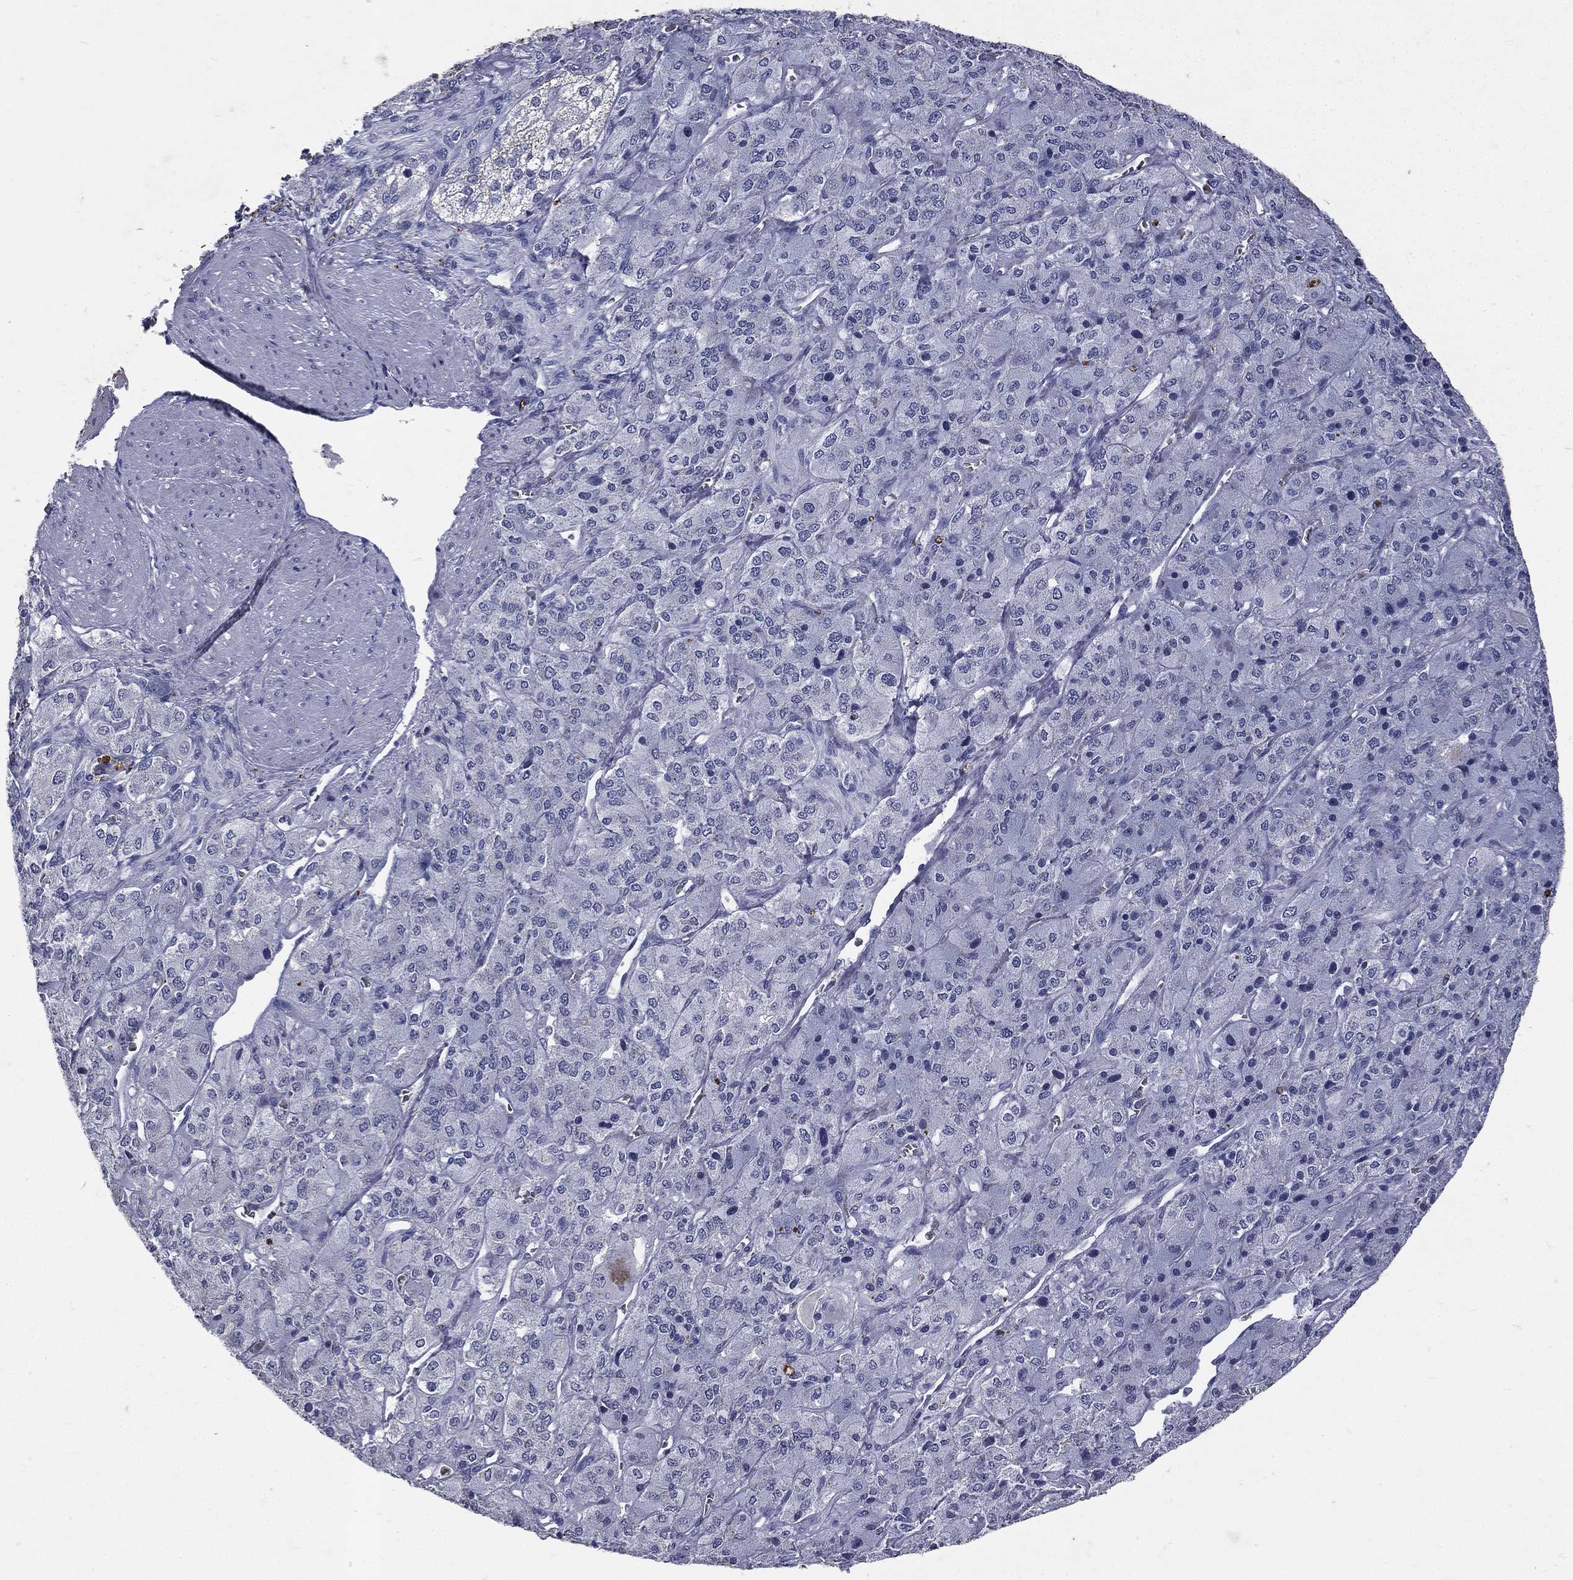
{"staining": {"intensity": "weak", "quantity": "<25%", "location": "cytoplasmic/membranous"}, "tissue": "adrenal gland", "cell_type": "Glandular cells", "image_type": "normal", "snomed": [{"axis": "morphology", "description": "Normal tissue, NOS"}, {"axis": "topography", "description": "Adrenal gland"}], "caption": "Immunohistochemical staining of unremarkable human adrenal gland demonstrates no significant staining in glandular cells.", "gene": "SLC34A2", "patient": {"sex": "female", "age": 60}}